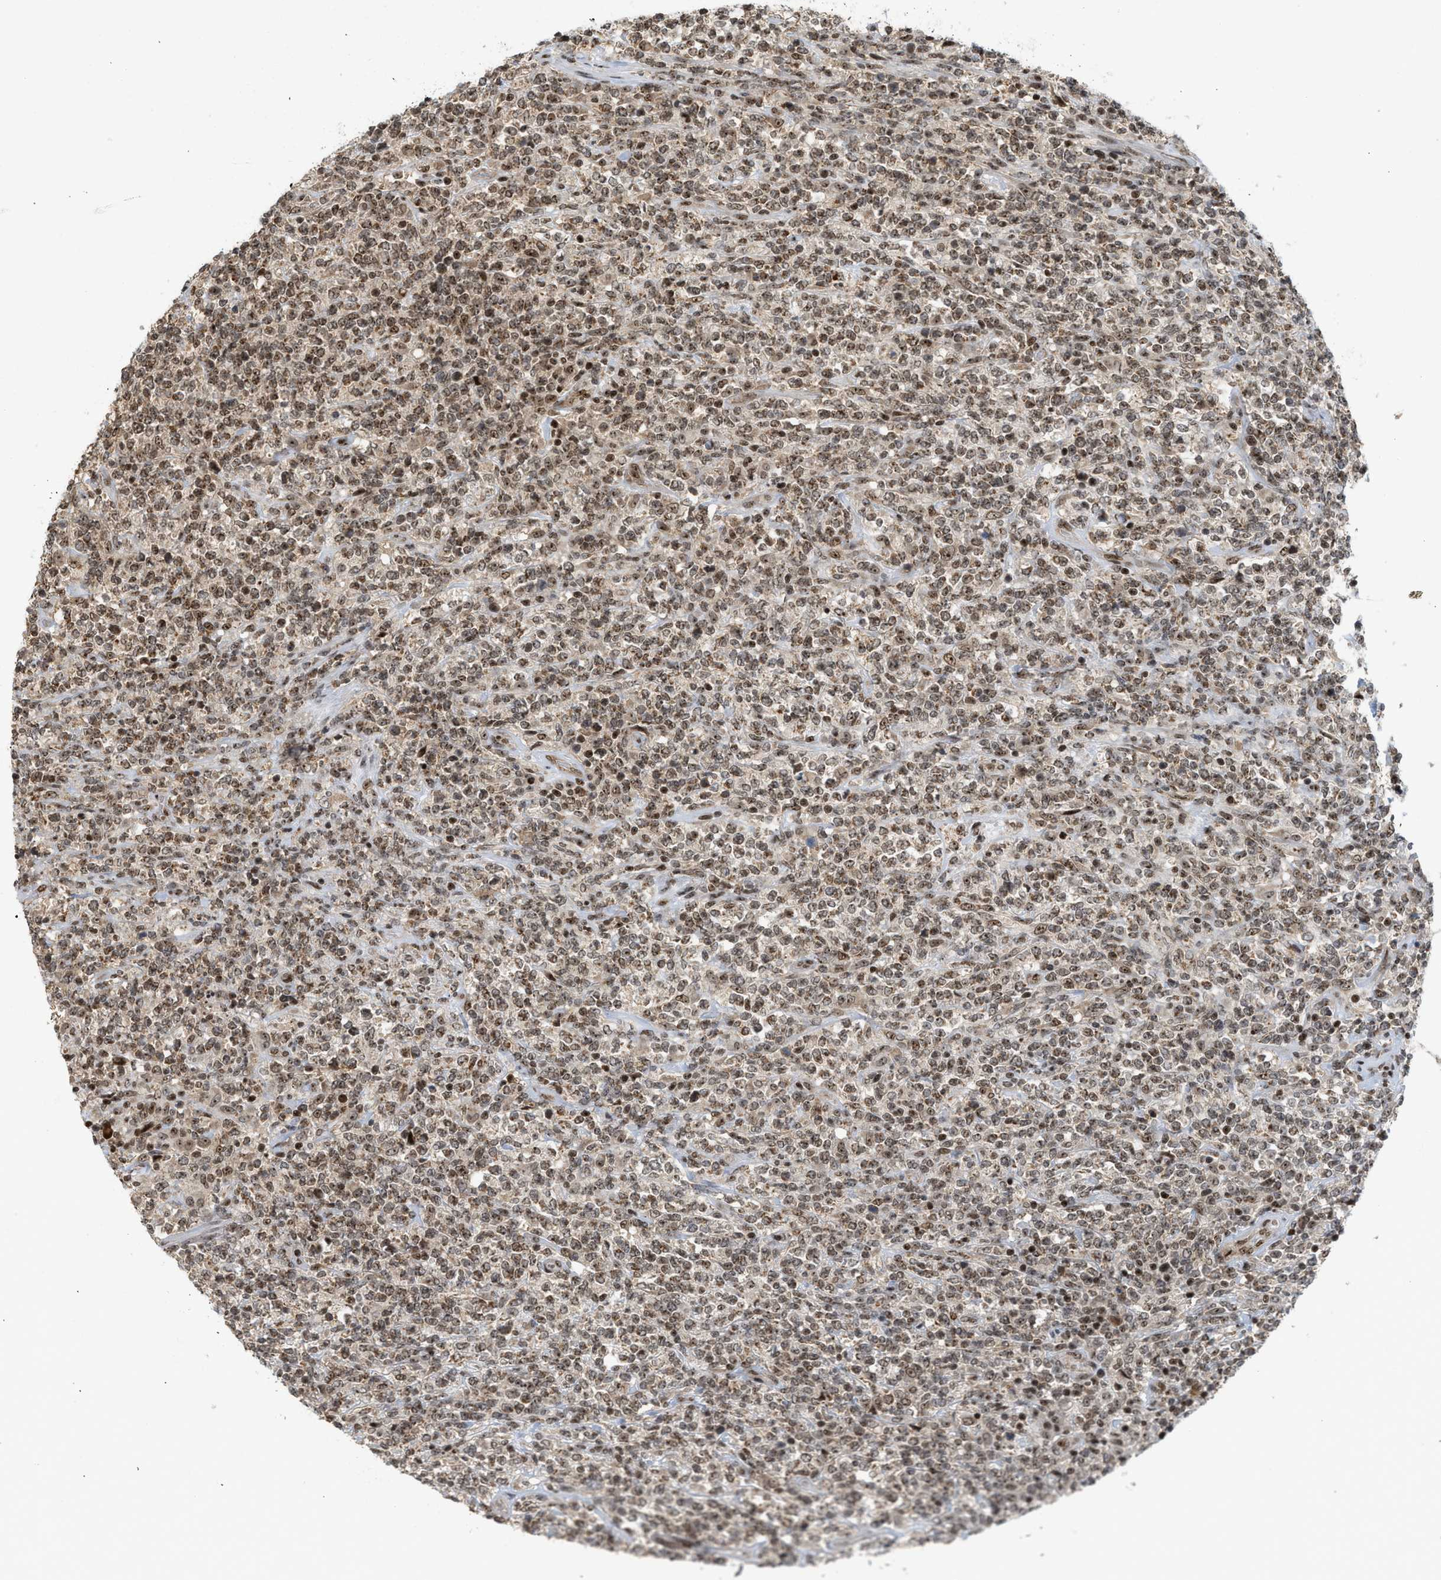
{"staining": {"intensity": "moderate", "quantity": ">75%", "location": "nuclear"}, "tissue": "lymphoma", "cell_type": "Tumor cells", "image_type": "cancer", "snomed": [{"axis": "morphology", "description": "Malignant lymphoma, non-Hodgkin's type, High grade"}, {"axis": "topography", "description": "Soft tissue"}], "caption": "Human malignant lymphoma, non-Hodgkin's type (high-grade) stained with a protein marker shows moderate staining in tumor cells.", "gene": "ZNF22", "patient": {"sex": "male", "age": 18}}